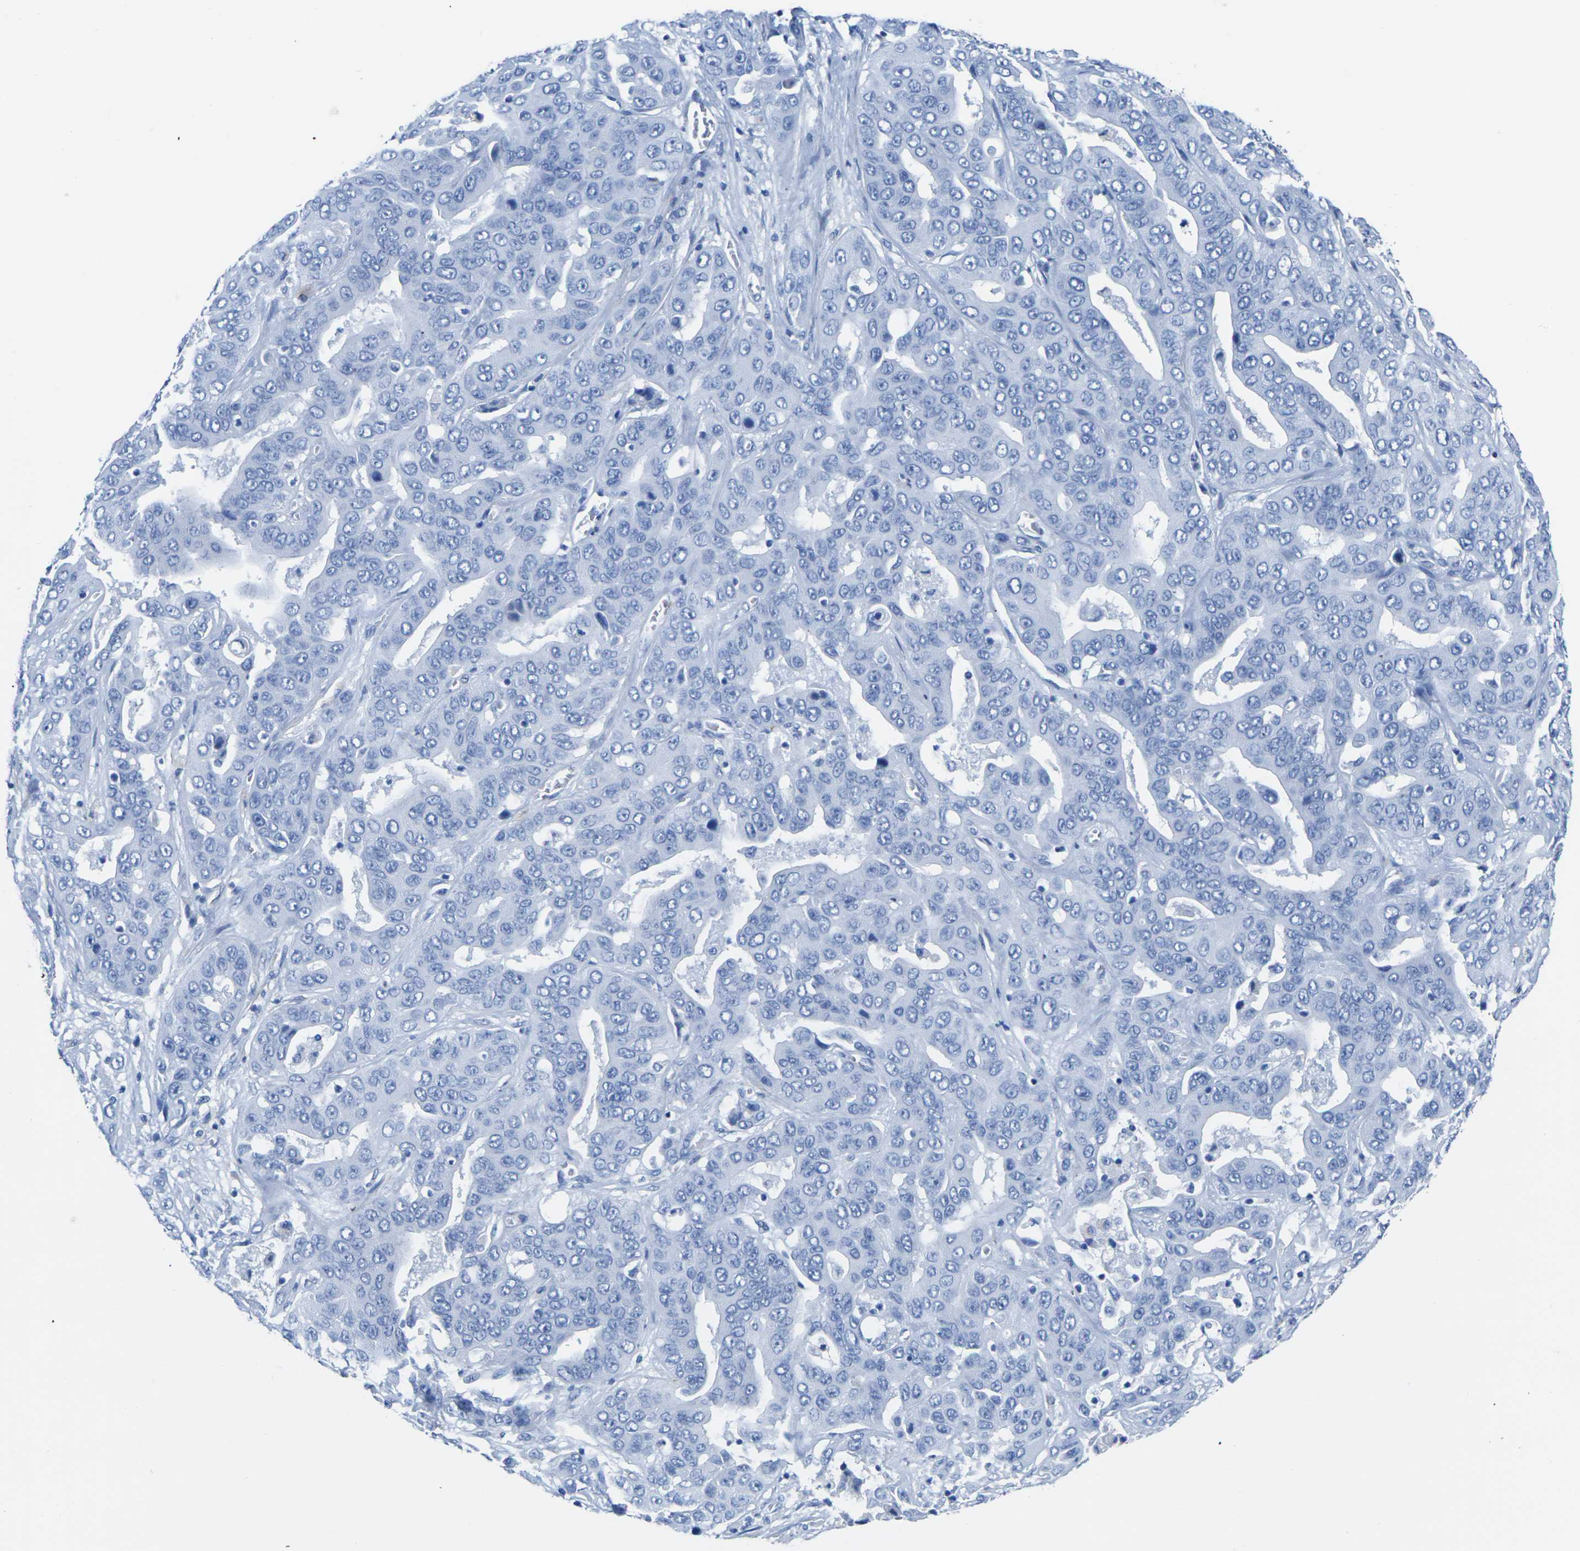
{"staining": {"intensity": "negative", "quantity": "none", "location": "none"}, "tissue": "liver cancer", "cell_type": "Tumor cells", "image_type": "cancer", "snomed": [{"axis": "morphology", "description": "Cholangiocarcinoma"}, {"axis": "topography", "description": "Liver"}], "caption": "Protein analysis of cholangiocarcinoma (liver) reveals no significant expression in tumor cells.", "gene": "CNN1", "patient": {"sex": "female", "age": 52}}